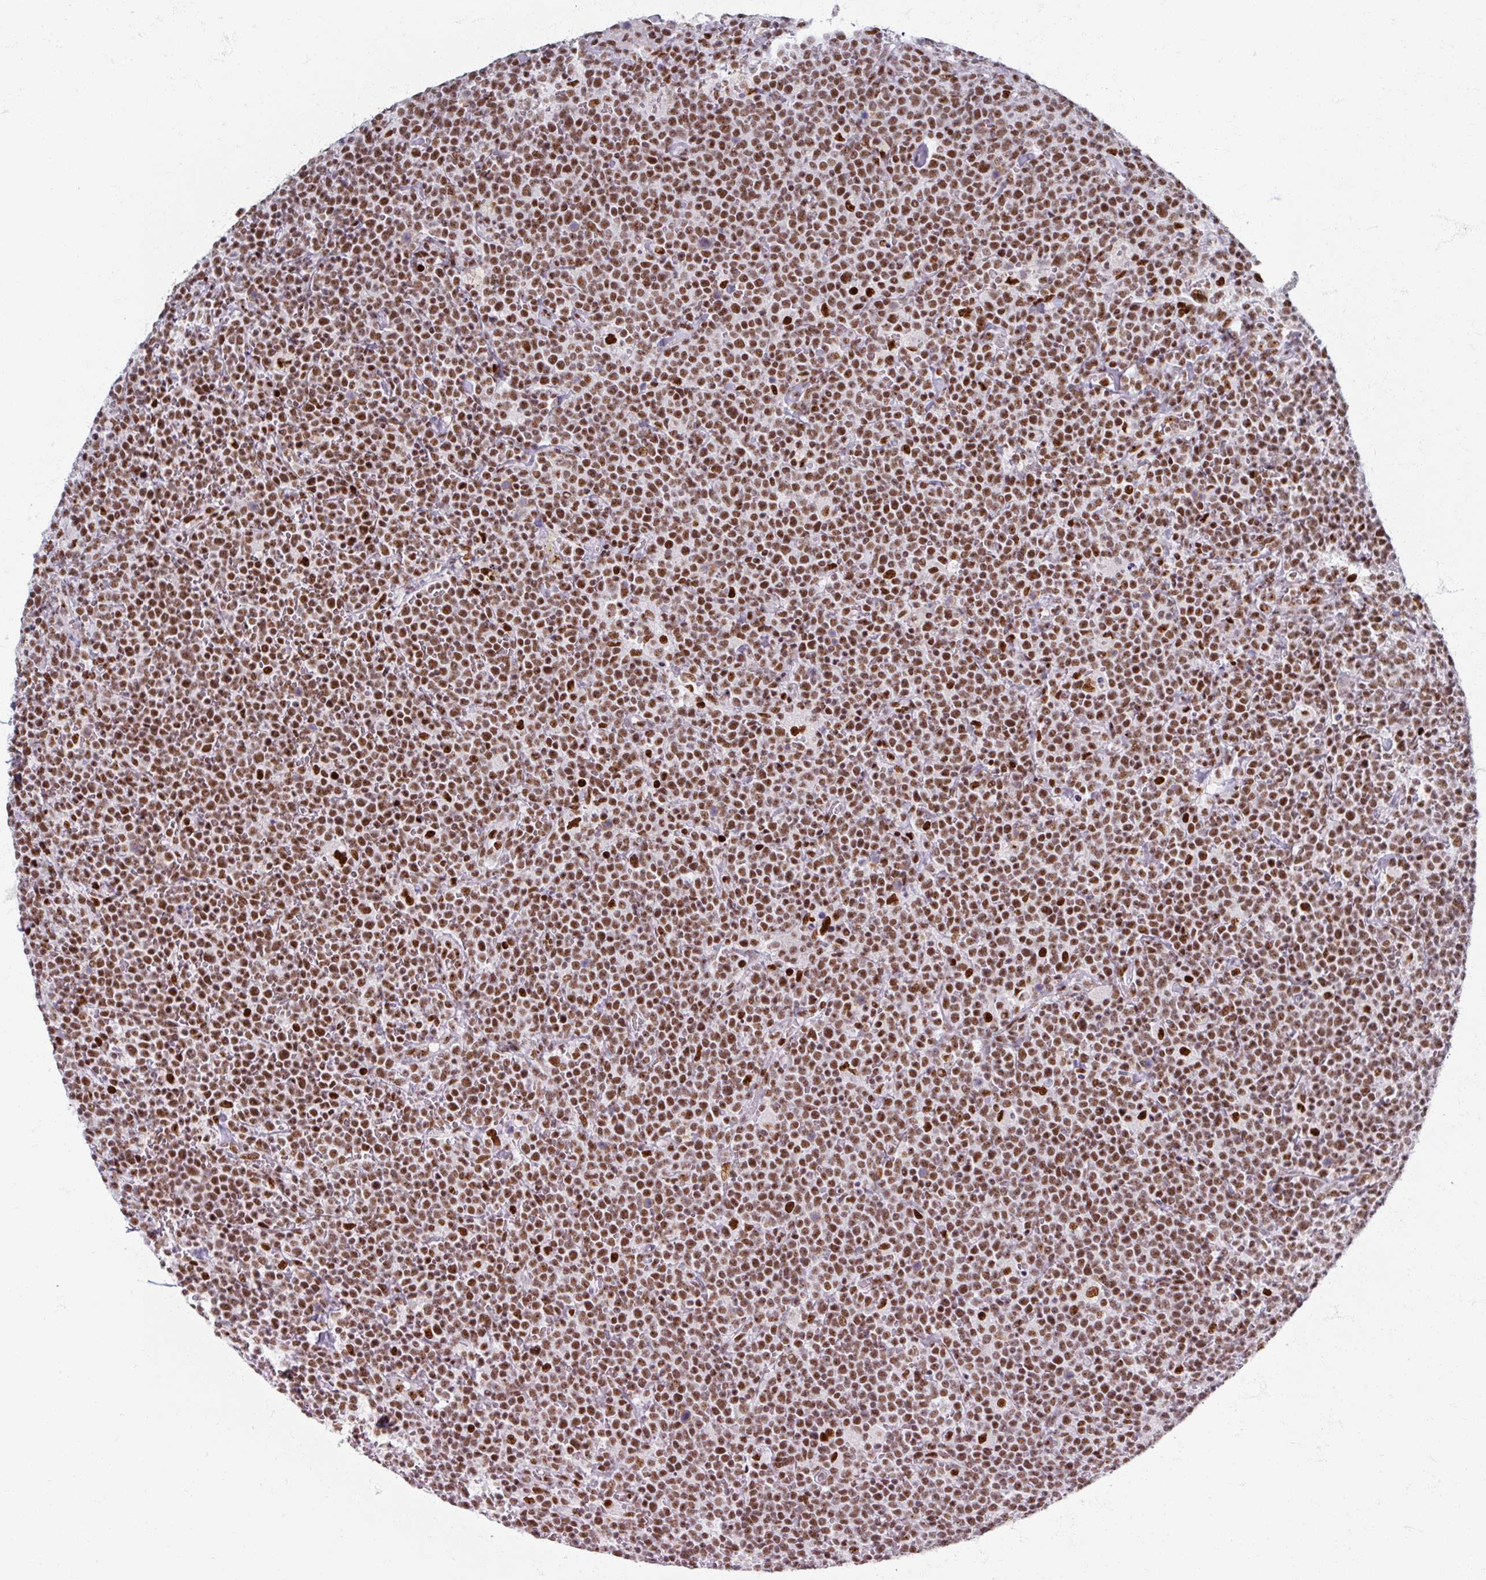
{"staining": {"intensity": "strong", "quantity": ">75%", "location": "nuclear"}, "tissue": "lymphoma", "cell_type": "Tumor cells", "image_type": "cancer", "snomed": [{"axis": "morphology", "description": "Malignant lymphoma, non-Hodgkin's type, High grade"}, {"axis": "topography", "description": "Lymph node"}], "caption": "A brown stain labels strong nuclear staining of a protein in human malignant lymphoma, non-Hodgkin's type (high-grade) tumor cells.", "gene": "ADAR", "patient": {"sex": "male", "age": 61}}